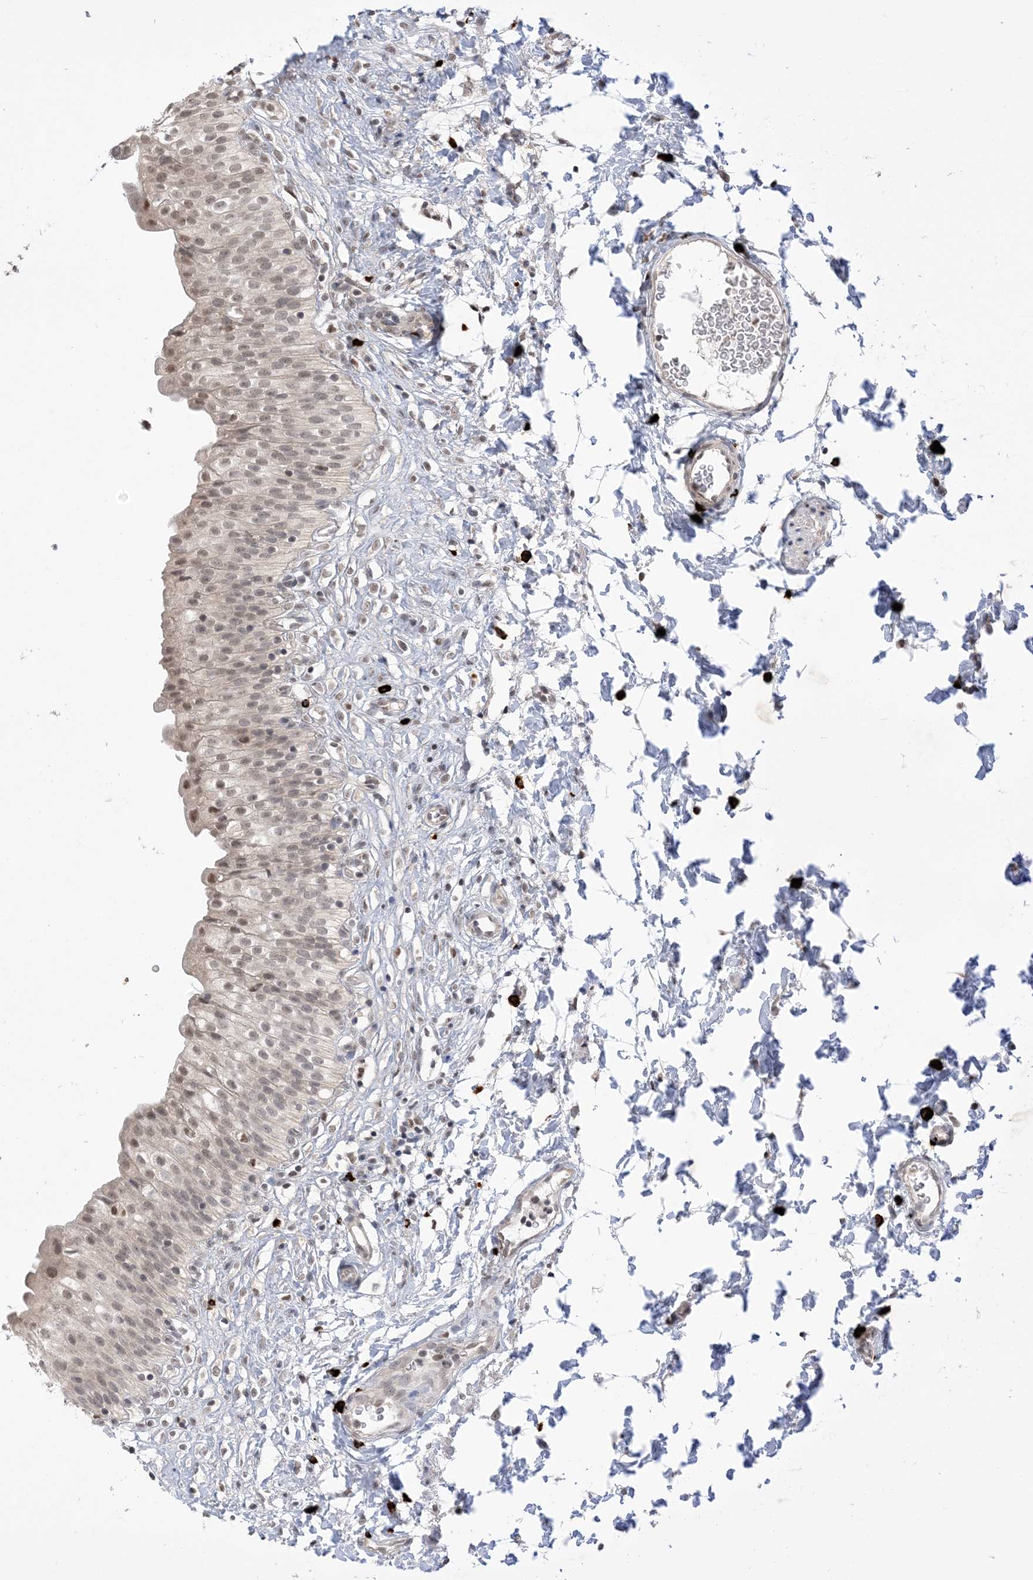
{"staining": {"intensity": "moderate", "quantity": "25%-75%", "location": "nuclear"}, "tissue": "urinary bladder", "cell_type": "Urothelial cells", "image_type": "normal", "snomed": [{"axis": "morphology", "description": "Normal tissue, NOS"}, {"axis": "topography", "description": "Urinary bladder"}], "caption": "A histopathology image of human urinary bladder stained for a protein demonstrates moderate nuclear brown staining in urothelial cells.", "gene": "RANBP9", "patient": {"sex": "male", "age": 55}}